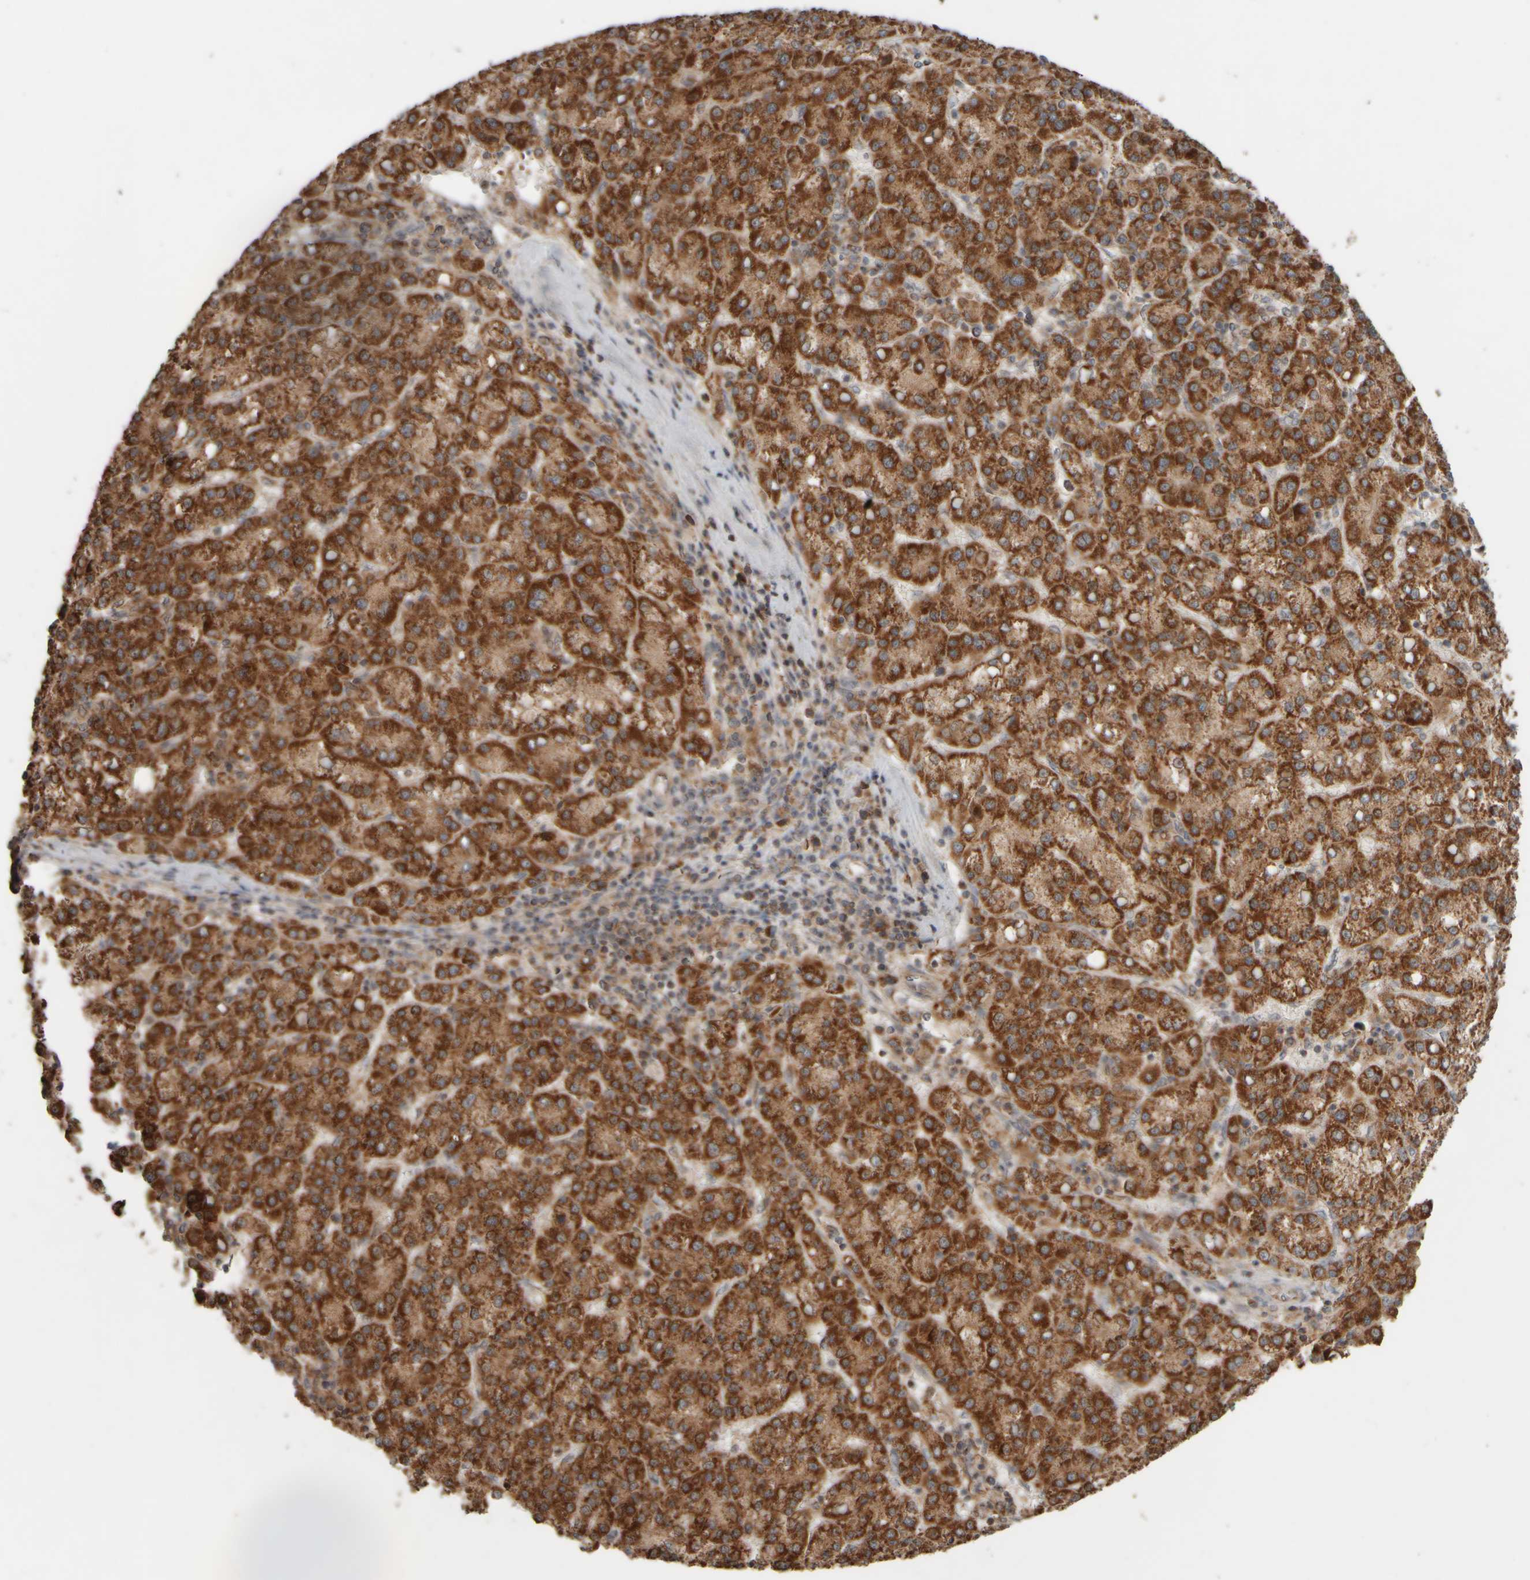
{"staining": {"intensity": "strong", "quantity": ">75%", "location": "cytoplasmic/membranous"}, "tissue": "liver cancer", "cell_type": "Tumor cells", "image_type": "cancer", "snomed": [{"axis": "morphology", "description": "Carcinoma, Hepatocellular, NOS"}, {"axis": "topography", "description": "Liver"}], "caption": "High-magnification brightfield microscopy of liver cancer (hepatocellular carcinoma) stained with DAB (brown) and counterstained with hematoxylin (blue). tumor cells exhibit strong cytoplasmic/membranous positivity is present in about>75% of cells.", "gene": "EIF2B3", "patient": {"sex": "female", "age": 58}}